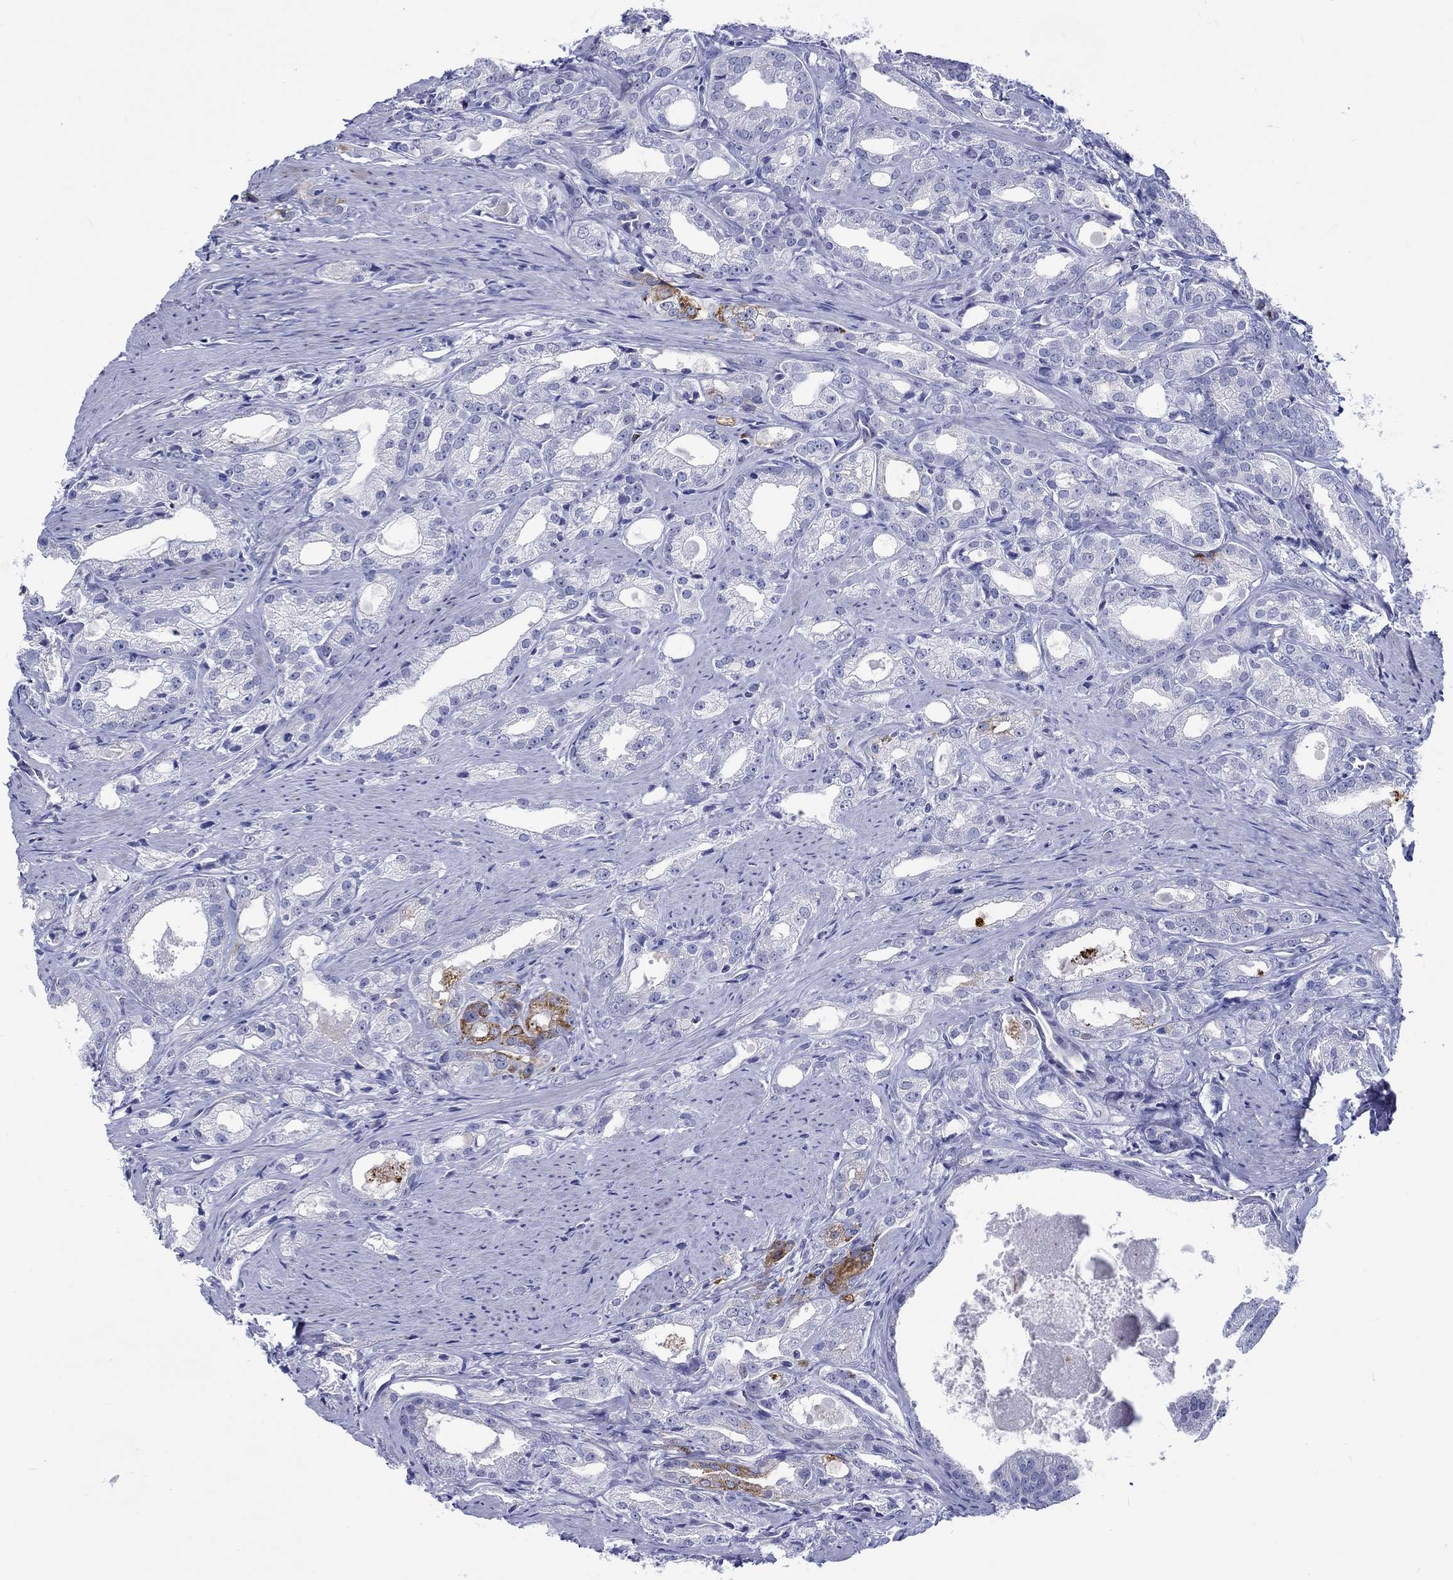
{"staining": {"intensity": "negative", "quantity": "none", "location": "none"}, "tissue": "prostate cancer", "cell_type": "Tumor cells", "image_type": "cancer", "snomed": [{"axis": "morphology", "description": "Adenocarcinoma, NOS"}, {"axis": "morphology", "description": "Adenocarcinoma, High grade"}, {"axis": "topography", "description": "Prostate"}], "caption": "This is a micrograph of immunohistochemistry staining of prostate adenocarcinoma, which shows no staining in tumor cells.", "gene": "SH2D7", "patient": {"sex": "male", "age": 70}}